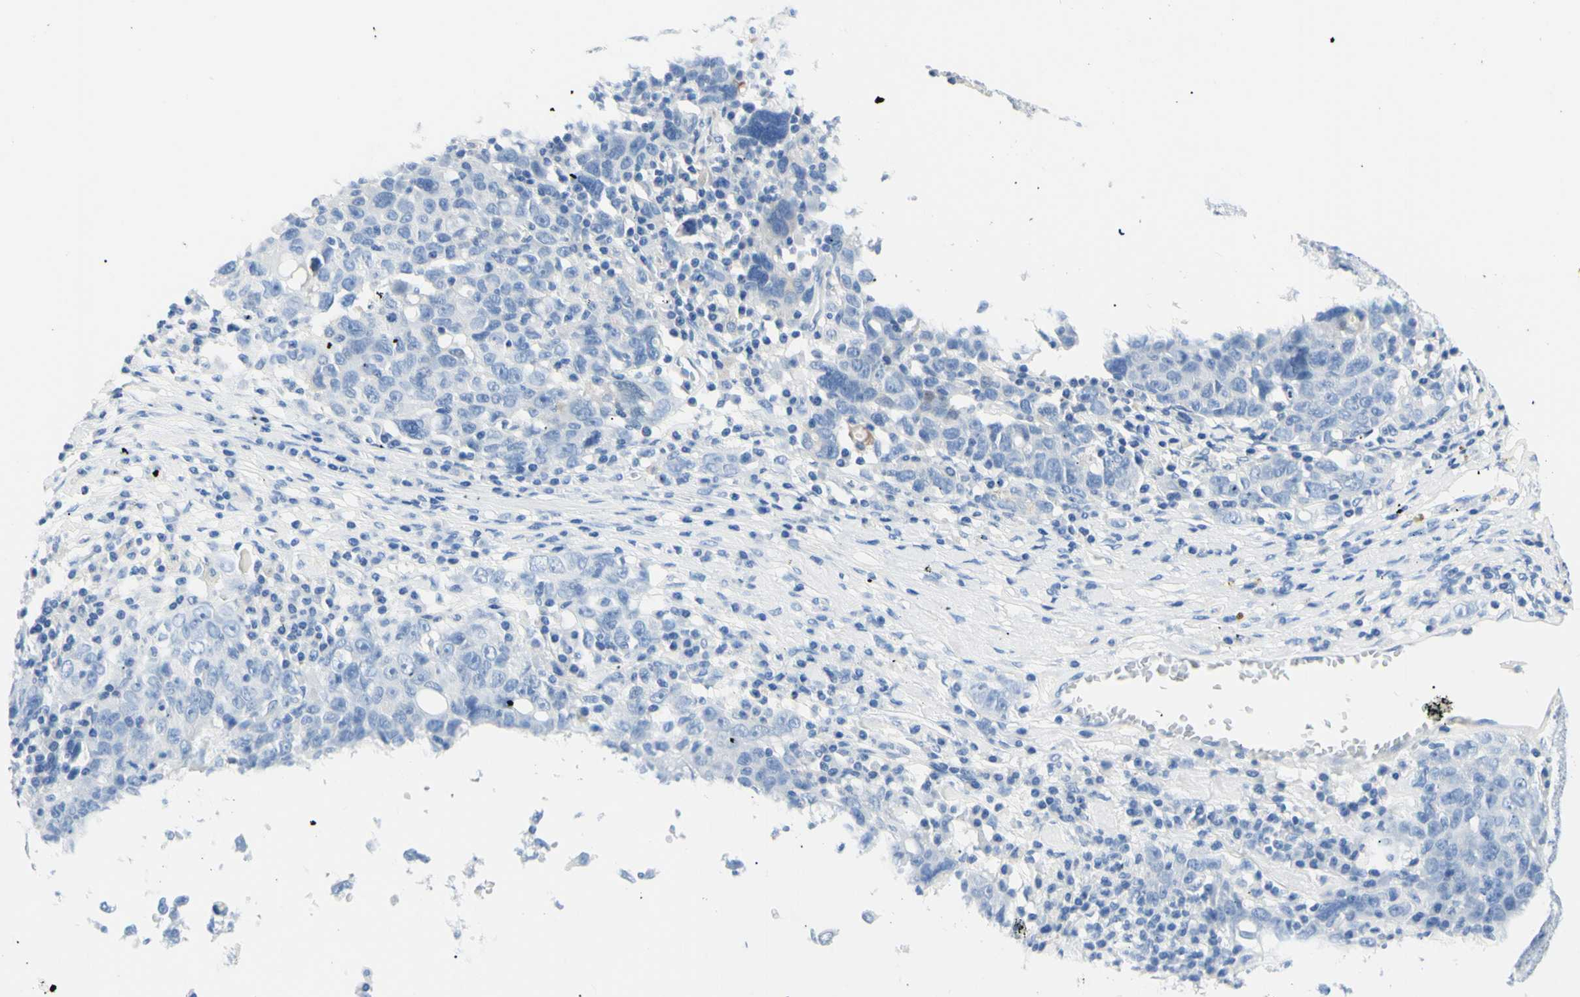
{"staining": {"intensity": "negative", "quantity": "none", "location": "none"}, "tissue": "ovarian cancer", "cell_type": "Tumor cells", "image_type": "cancer", "snomed": [{"axis": "morphology", "description": "Carcinoma, endometroid"}, {"axis": "topography", "description": "Ovary"}], "caption": "Immunohistochemistry of ovarian cancer shows no staining in tumor cells. (DAB IHC with hematoxylin counter stain).", "gene": "HPCA", "patient": {"sex": "female", "age": 62}}